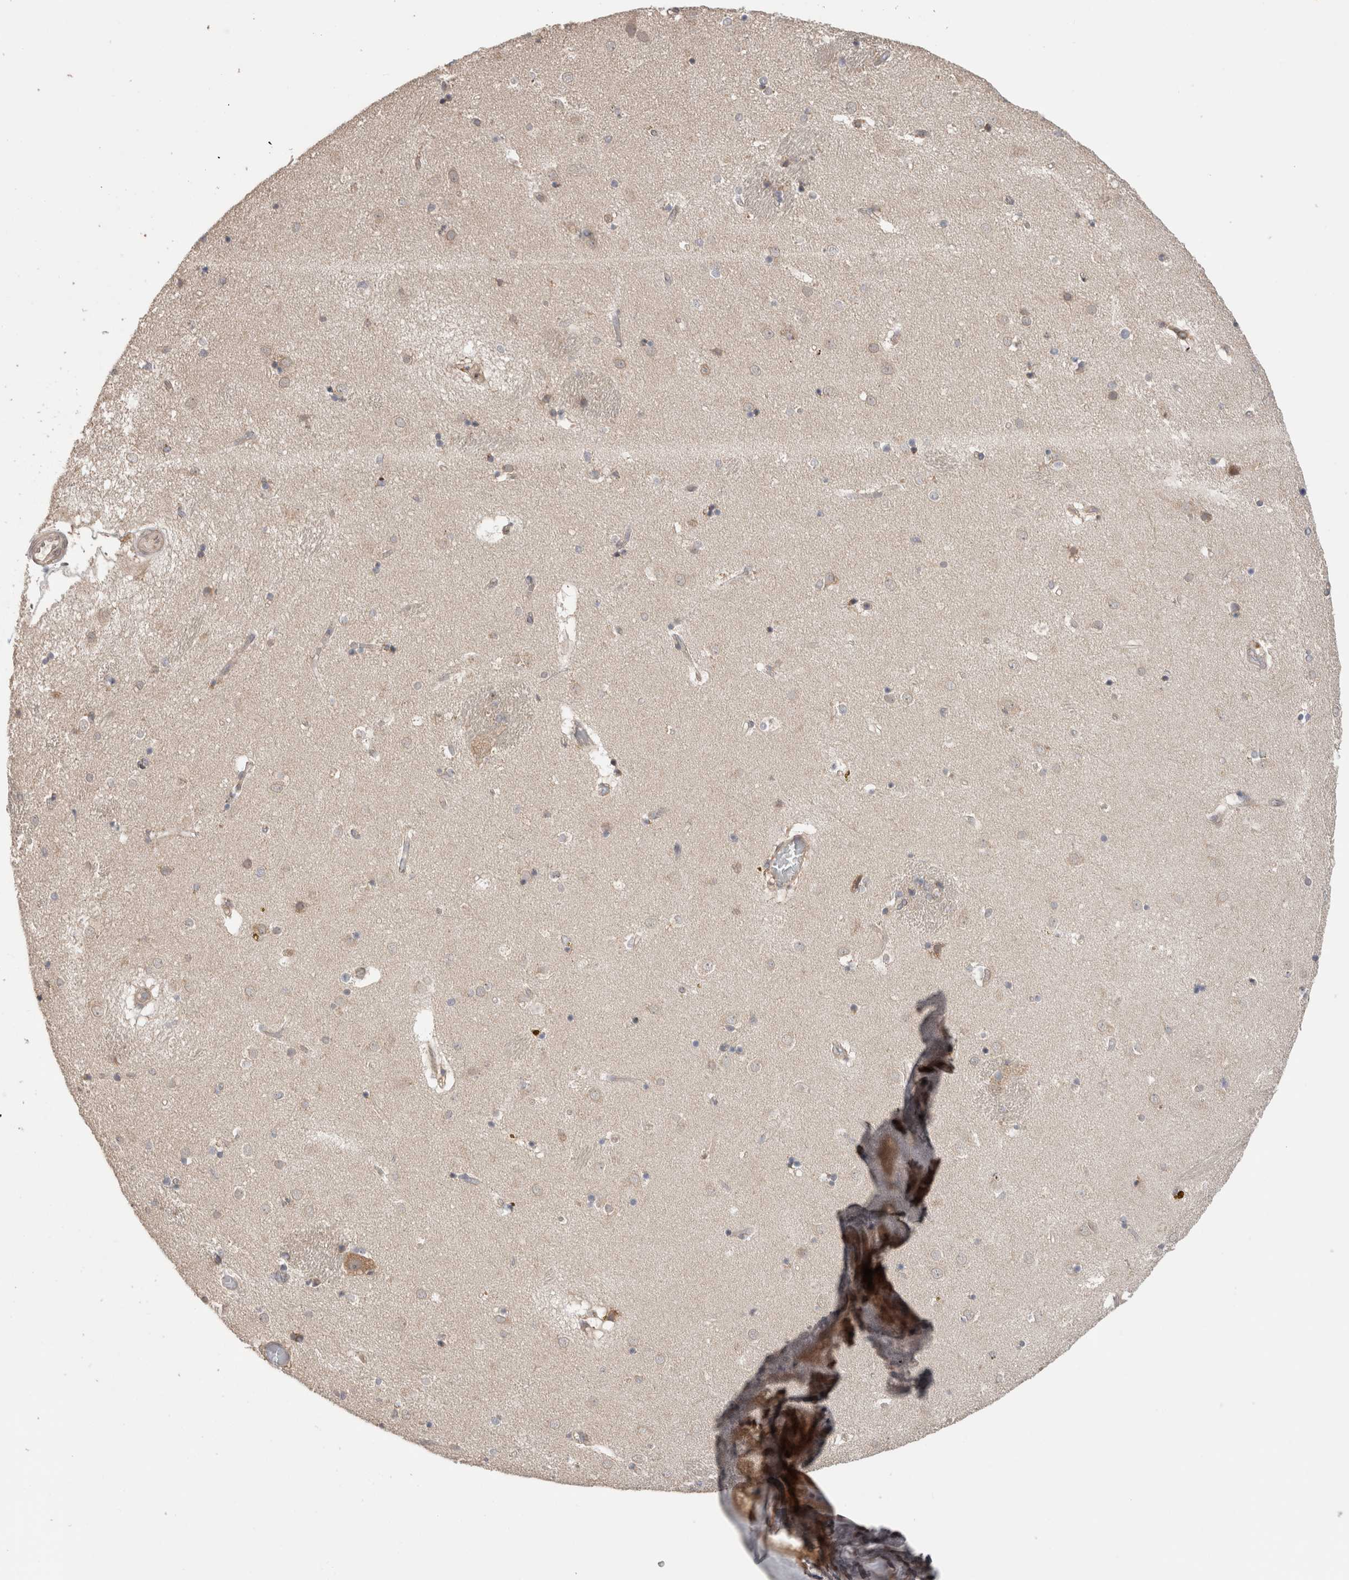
{"staining": {"intensity": "moderate", "quantity": "<25%", "location": "cytoplasmic/membranous"}, "tissue": "caudate", "cell_type": "Glial cells", "image_type": "normal", "snomed": [{"axis": "morphology", "description": "Normal tissue, NOS"}, {"axis": "topography", "description": "Lateral ventricle wall"}], "caption": "The micrograph shows a brown stain indicating the presence of a protein in the cytoplasmic/membranous of glial cells in caudate. The staining was performed using DAB (3,3'-diaminobenzidine), with brown indicating positive protein expression. Nuclei are stained blue with hematoxylin.", "gene": "TRIM5", "patient": {"sex": "male", "age": 70}}